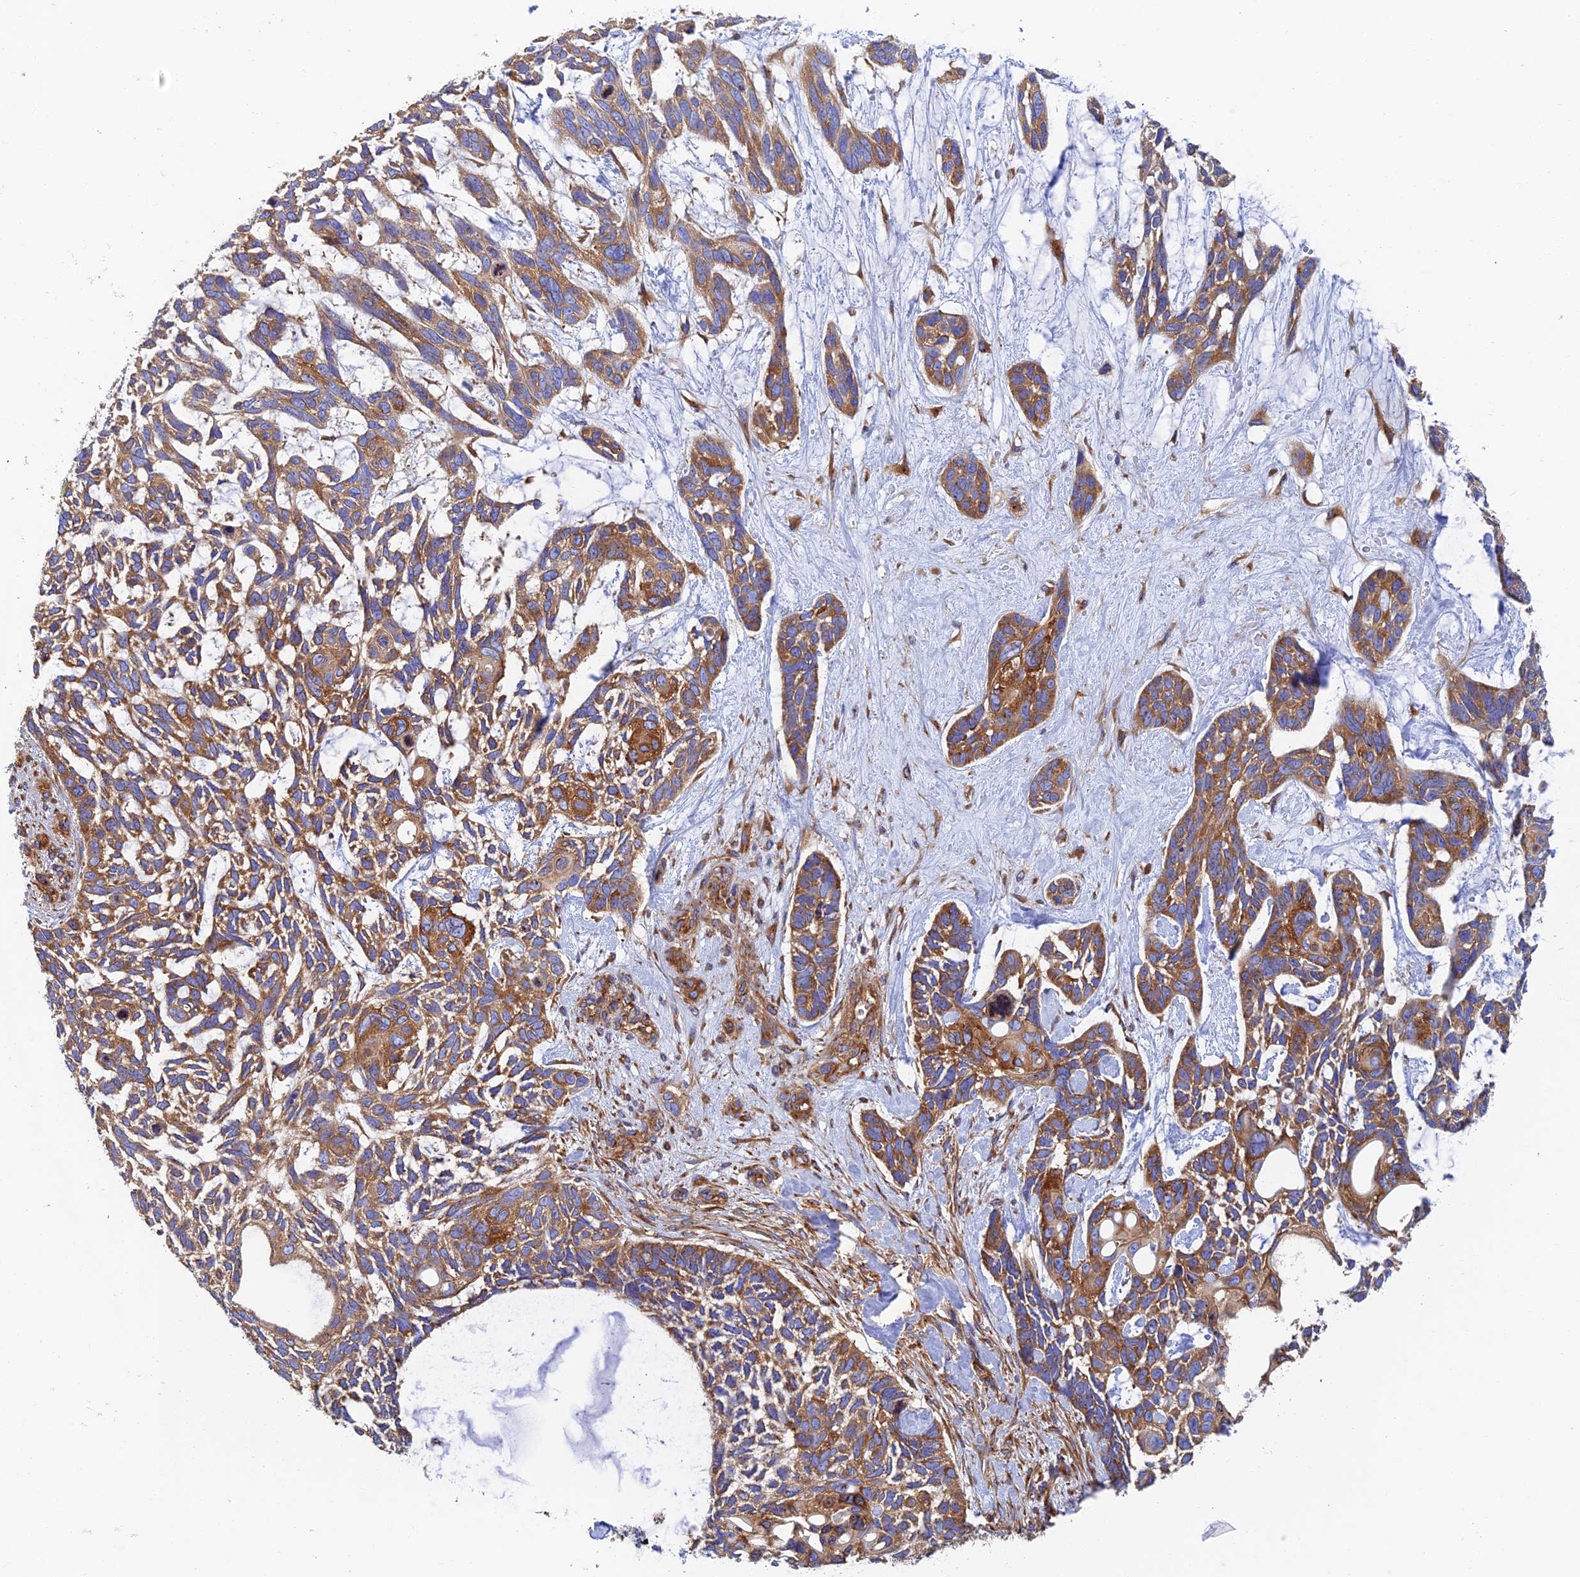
{"staining": {"intensity": "moderate", "quantity": ">75%", "location": "cytoplasmic/membranous"}, "tissue": "skin cancer", "cell_type": "Tumor cells", "image_type": "cancer", "snomed": [{"axis": "morphology", "description": "Basal cell carcinoma"}, {"axis": "topography", "description": "Skin"}], "caption": "Immunohistochemistry image of neoplastic tissue: skin cancer stained using immunohistochemistry reveals medium levels of moderate protein expression localized specifically in the cytoplasmic/membranous of tumor cells, appearing as a cytoplasmic/membranous brown color.", "gene": "DCTN2", "patient": {"sex": "male", "age": 88}}